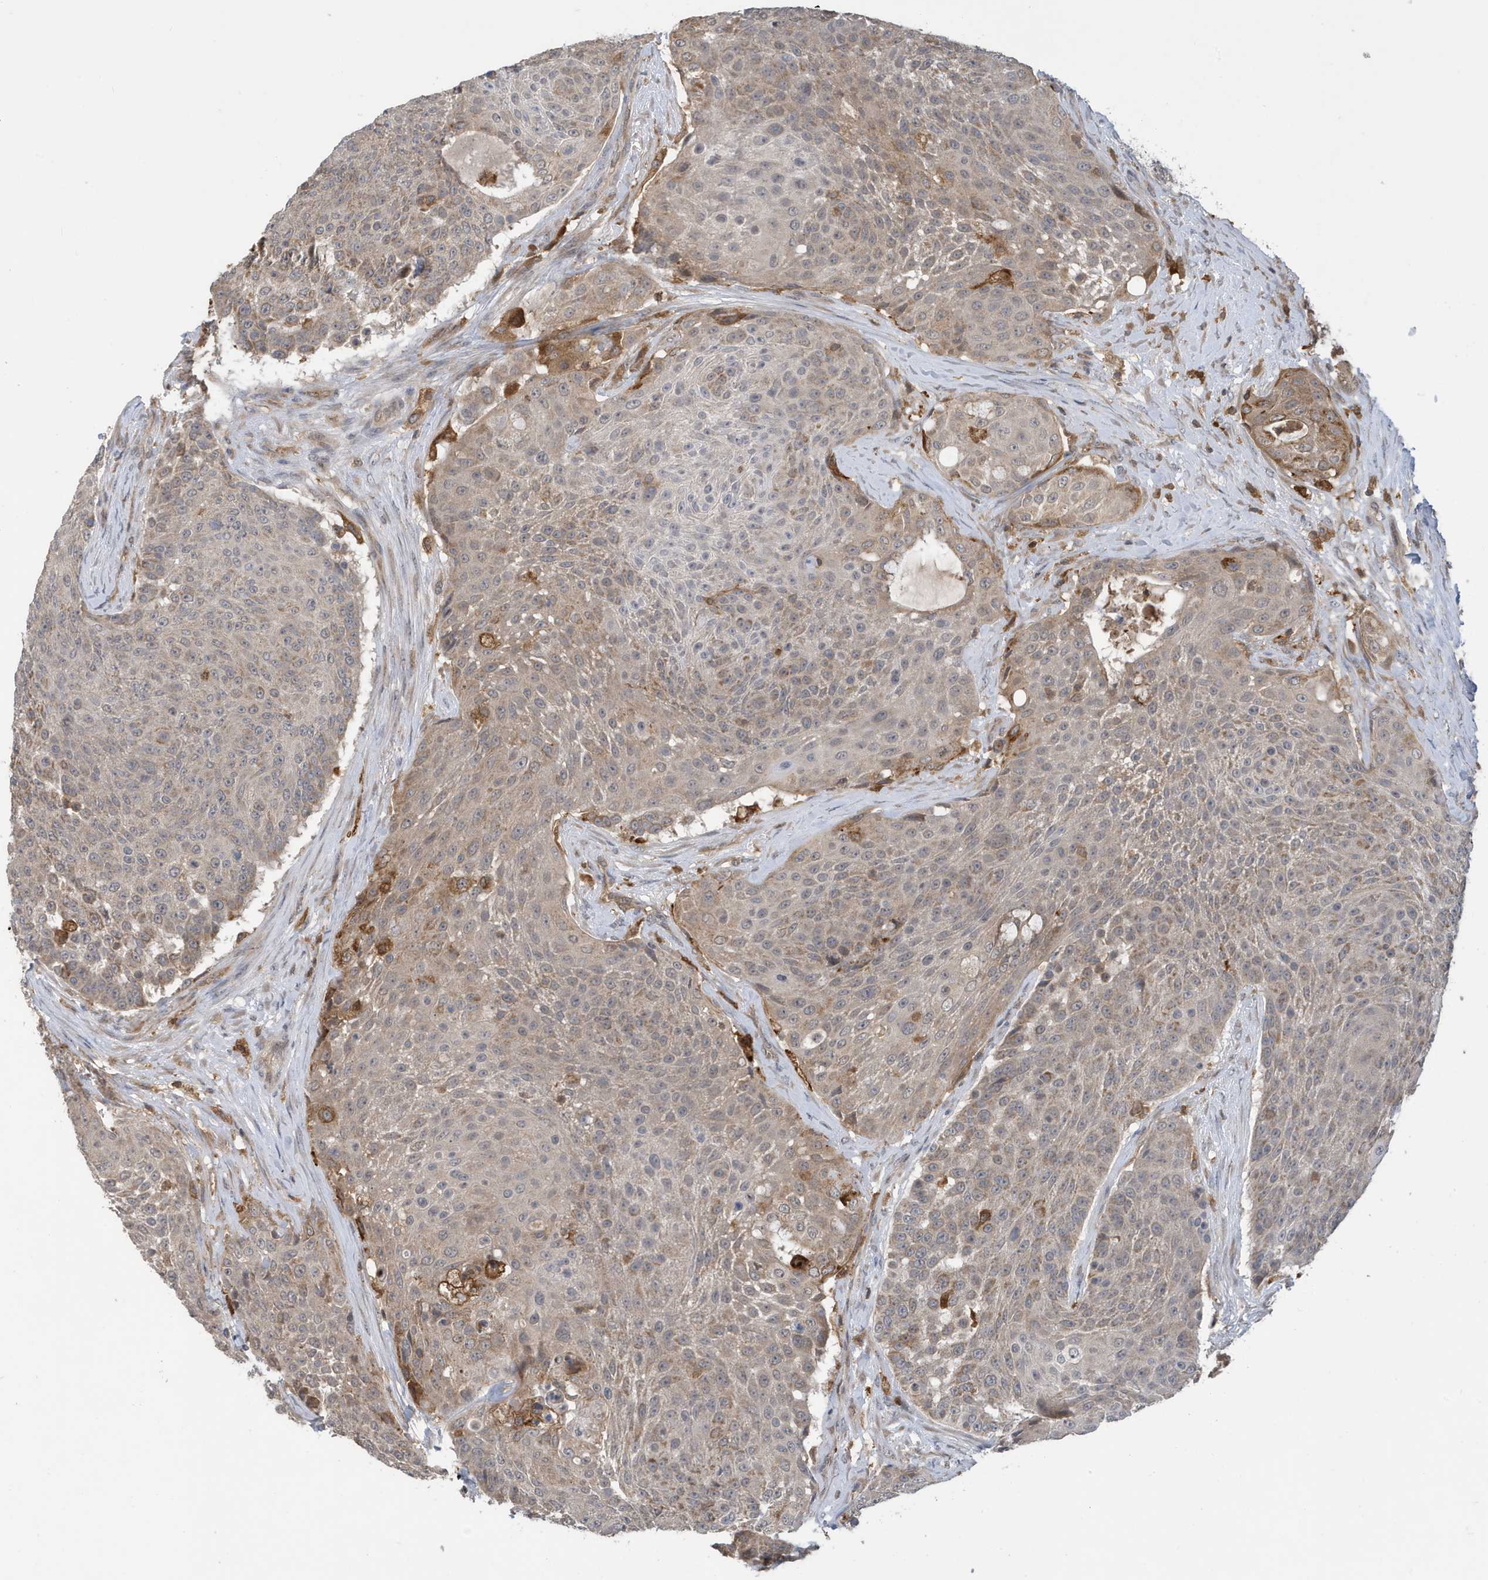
{"staining": {"intensity": "weak", "quantity": "<25%", "location": "cytoplasmic/membranous"}, "tissue": "urothelial cancer", "cell_type": "Tumor cells", "image_type": "cancer", "snomed": [{"axis": "morphology", "description": "Urothelial carcinoma, High grade"}, {"axis": "topography", "description": "Urinary bladder"}], "caption": "This is an IHC histopathology image of urothelial carcinoma (high-grade). There is no positivity in tumor cells.", "gene": "NSUN3", "patient": {"sex": "female", "age": 63}}